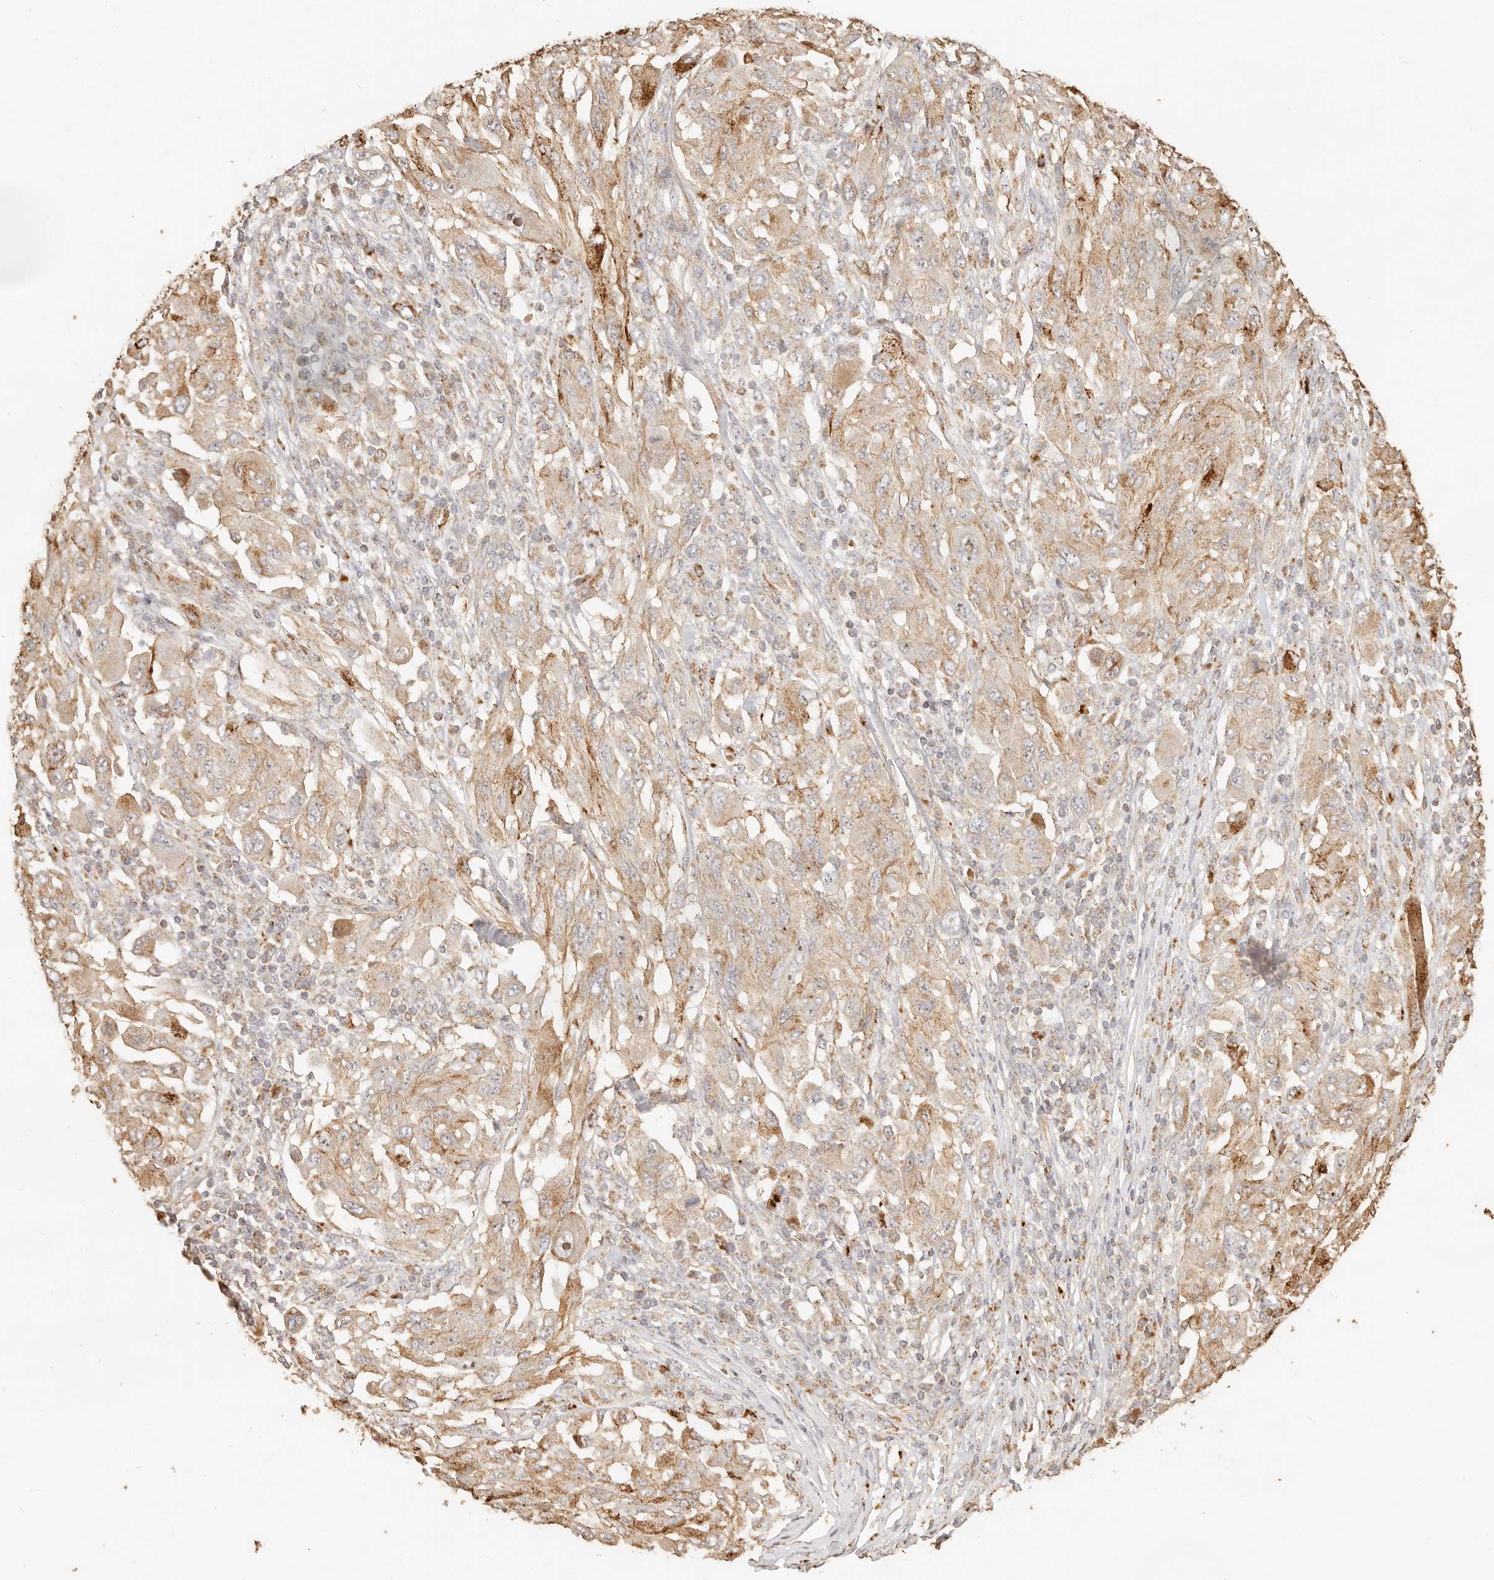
{"staining": {"intensity": "weak", "quantity": ">75%", "location": "cytoplasmic/membranous"}, "tissue": "melanoma", "cell_type": "Tumor cells", "image_type": "cancer", "snomed": [{"axis": "morphology", "description": "Malignant melanoma, NOS"}, {"axis": "topography", "description": "Skin"}], "caption": "Malignant melanoma stained with immunohistochemistry (IHC) reveals weak cytoplasmic/membranous positivity in approximately >75% of tumor cells.", "gene": "PTPN22", "patient": {"sex": "female", "age": 91}}